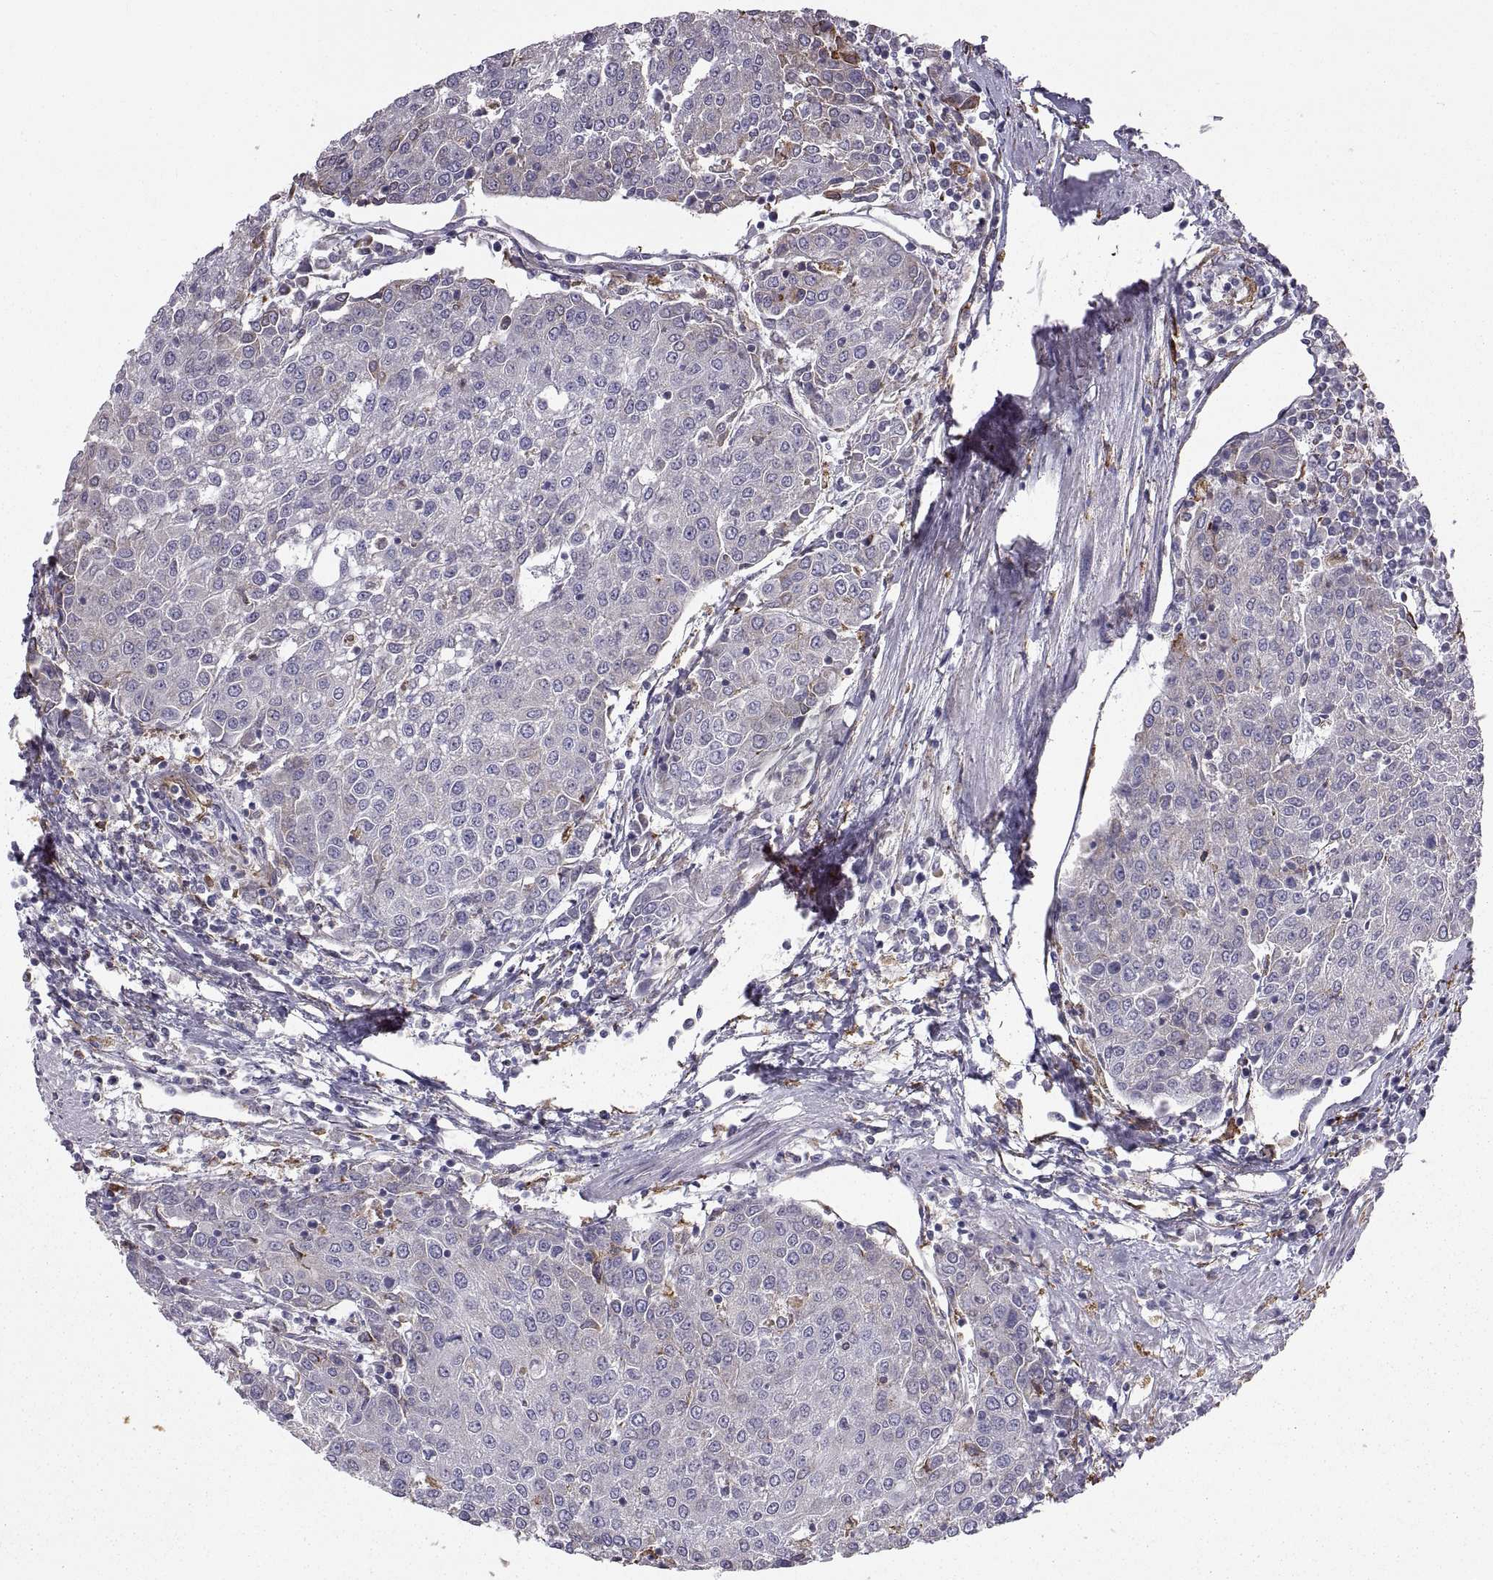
{"staining": {"intensity": "negative", "quantity": "none", "location": "none"}, "tissue": "urothelial cancer", "cell_type": "Tumor cells", "image_type": "cancer", "snomed": [{"axis": "morphology", "description": "Urothelial carcinoma, High grade"}, {"axis": "topography", "description": "Urinary bladder"}], "caption": "A photomicrograph of high-grade urothelial carcinoma stained for a protein exhibits no brown staining in tumor cells.", "gene": "PLEKHB2", "patient": {"sex": "female", "age": 85}}